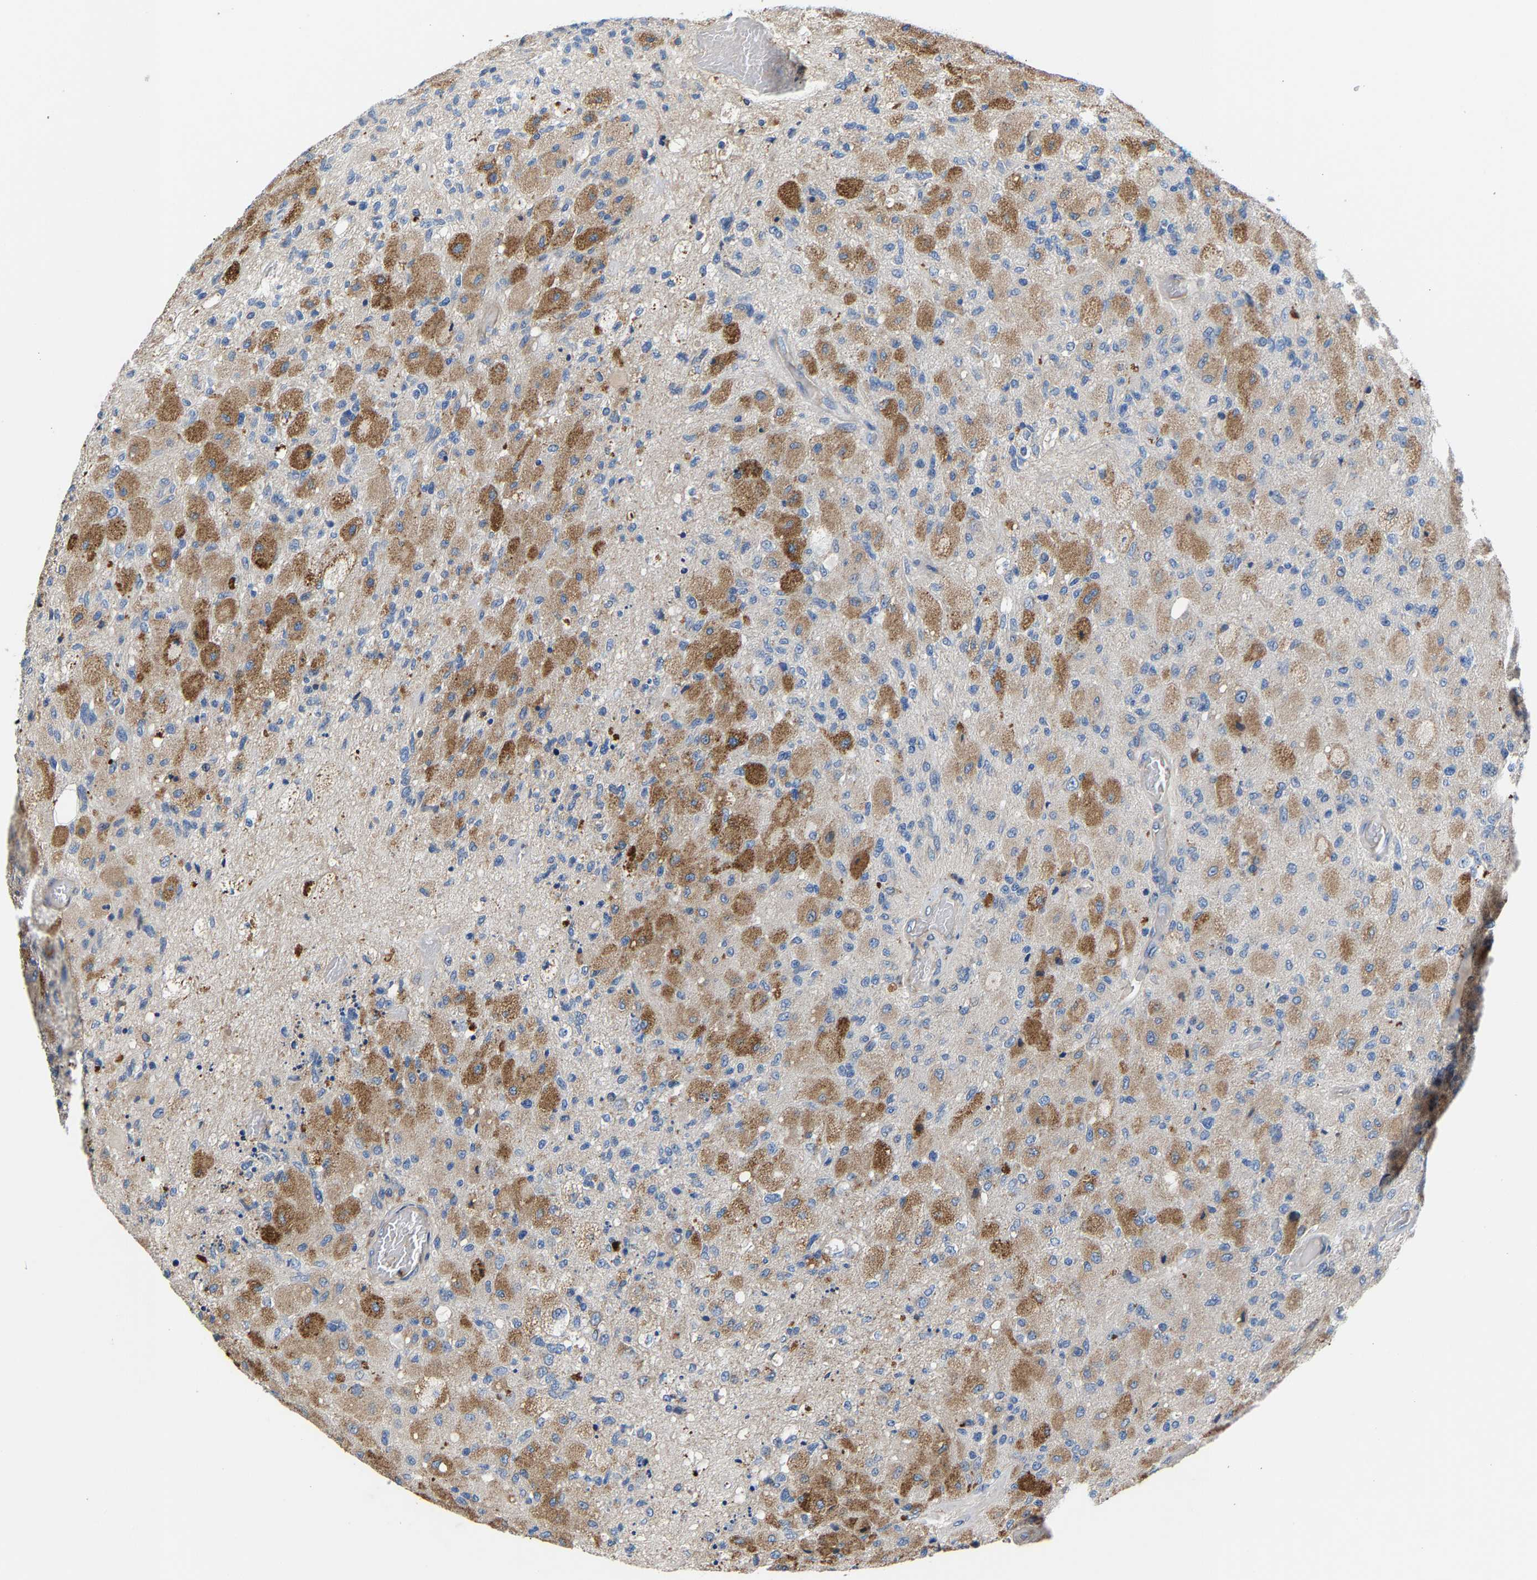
{"staining": {"intensity": "moderate", "quantity": "25%-75%", "location": "cytoplasmic/membranous"}, "tissue": "glioma", "cell_type": "Tumor cells", "image_type": "cancer", "snomed": [{"axis": "morphology", "description": "Normal tissue, NOS"}, {"axis": "morphology", "description": "Glioma, malignant, High grade"}, {"axis": "topography", "description": "Cerebral cortex"}], "caption": "This micrograph demonstrates immunohistochemistry (IHC) staining of human malignant glioma (high-grade), with medium moderate cytoplasmic/membranous positivity in approximately 25%-75% of tumor cells.", "gene": "CCDC171", "patient": {"sex": "male", "age": 77}}